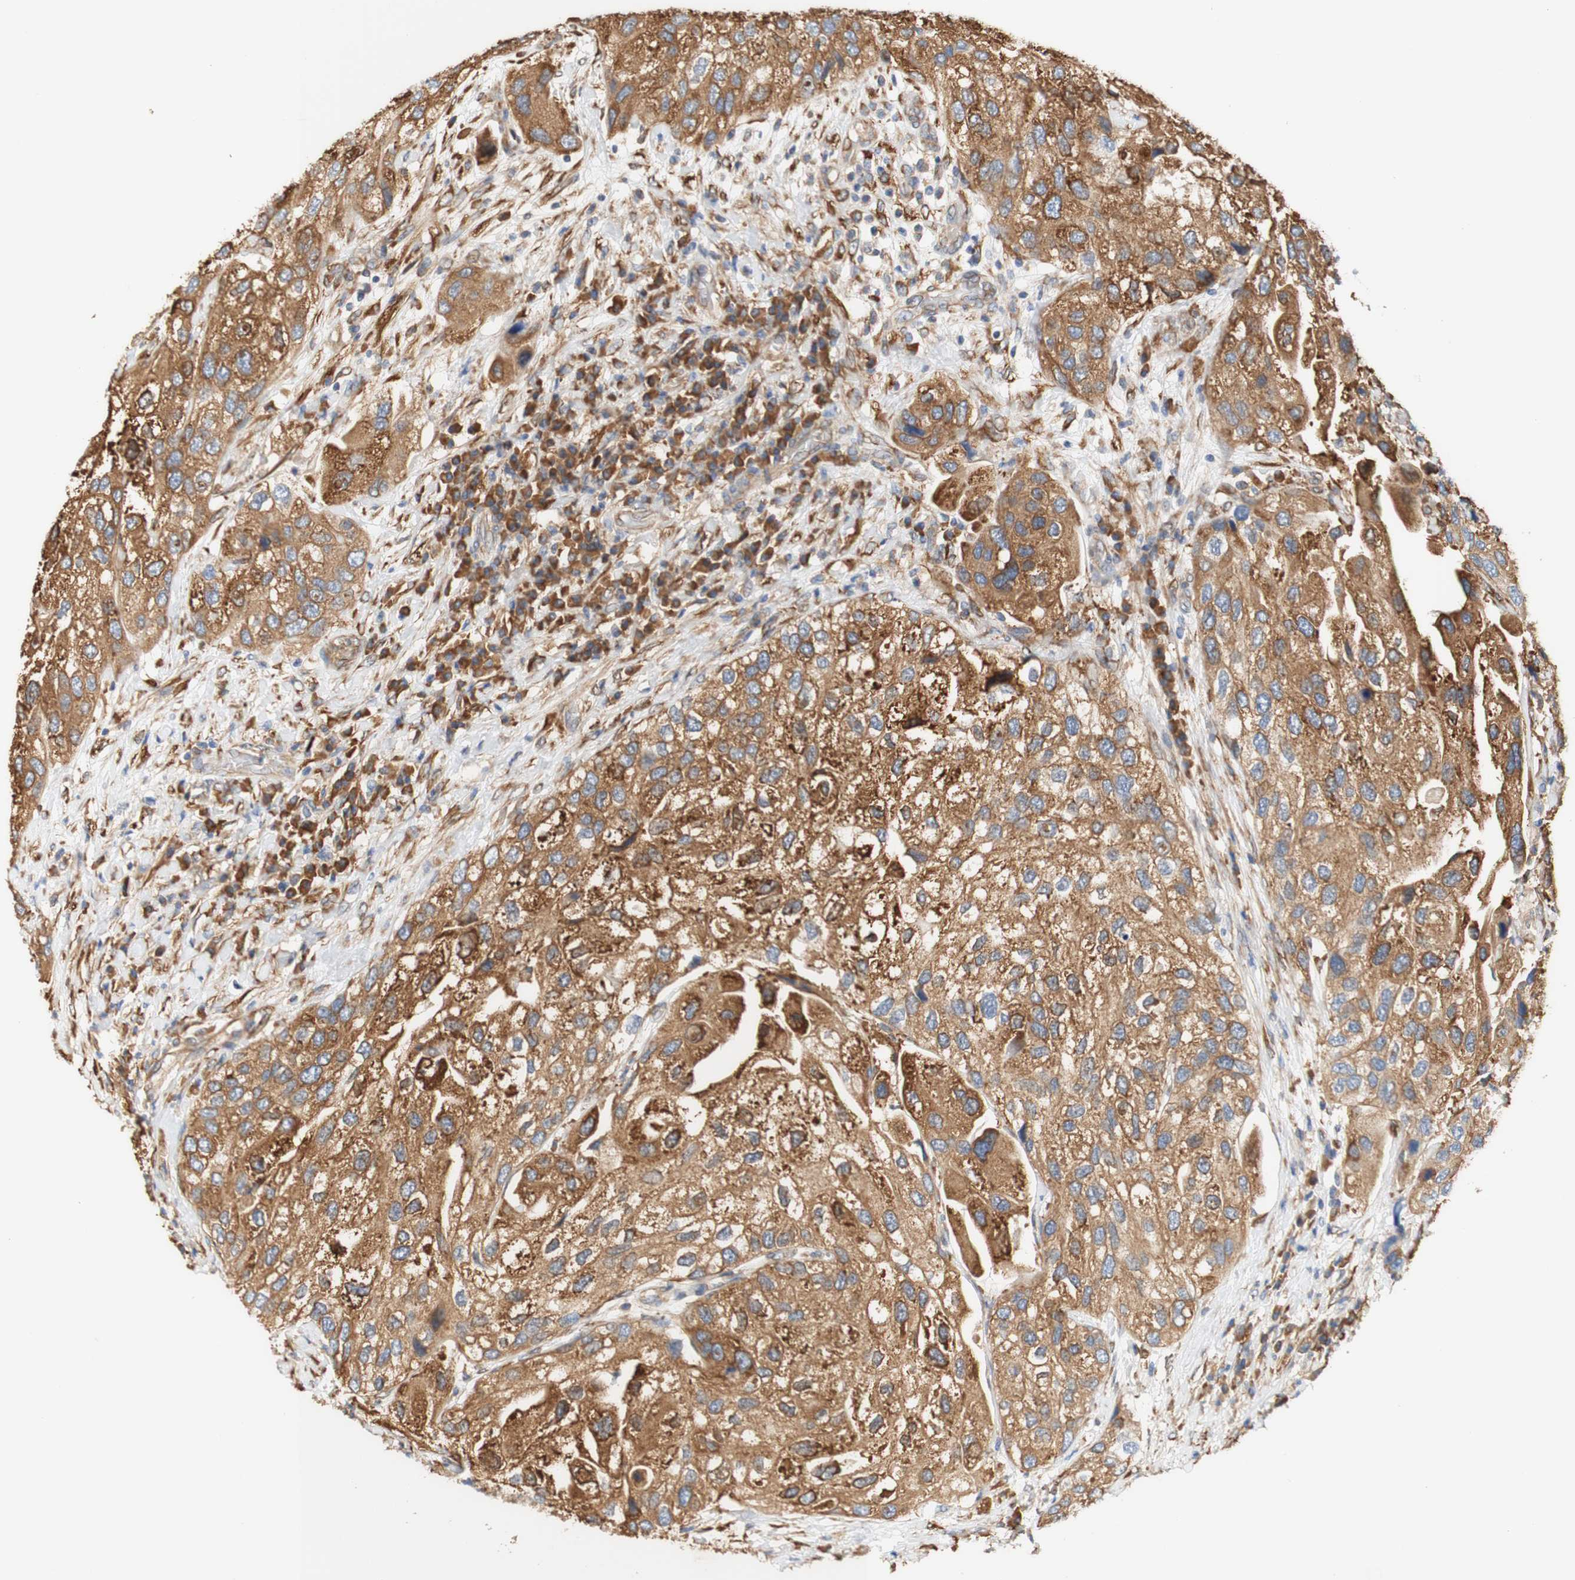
{"staining": {"intensity": "moderate", "quantity": ">75%", "location": "cytoplasmic/membranous"}, "tissue": "urothelial cancer", "cell_type": "Tumor cells", "image_type": "cancer", "snomed": [{"axis": "morphology", "description": "Urothelial carcinoma, High grade"}, {"axis": "topography", "description": "Urinary bladder"}], "caption": "Tumor cells reveal medium levels of moderate cytoplasmic/membranous positivity in approximately >75% of cells in high-grade urothelial carcinoma. (Brightfield microscopy of DAB IHC at high magnification).", "gene": "EIF2AK4", "patient": {"sex": "female", "age": 64}}